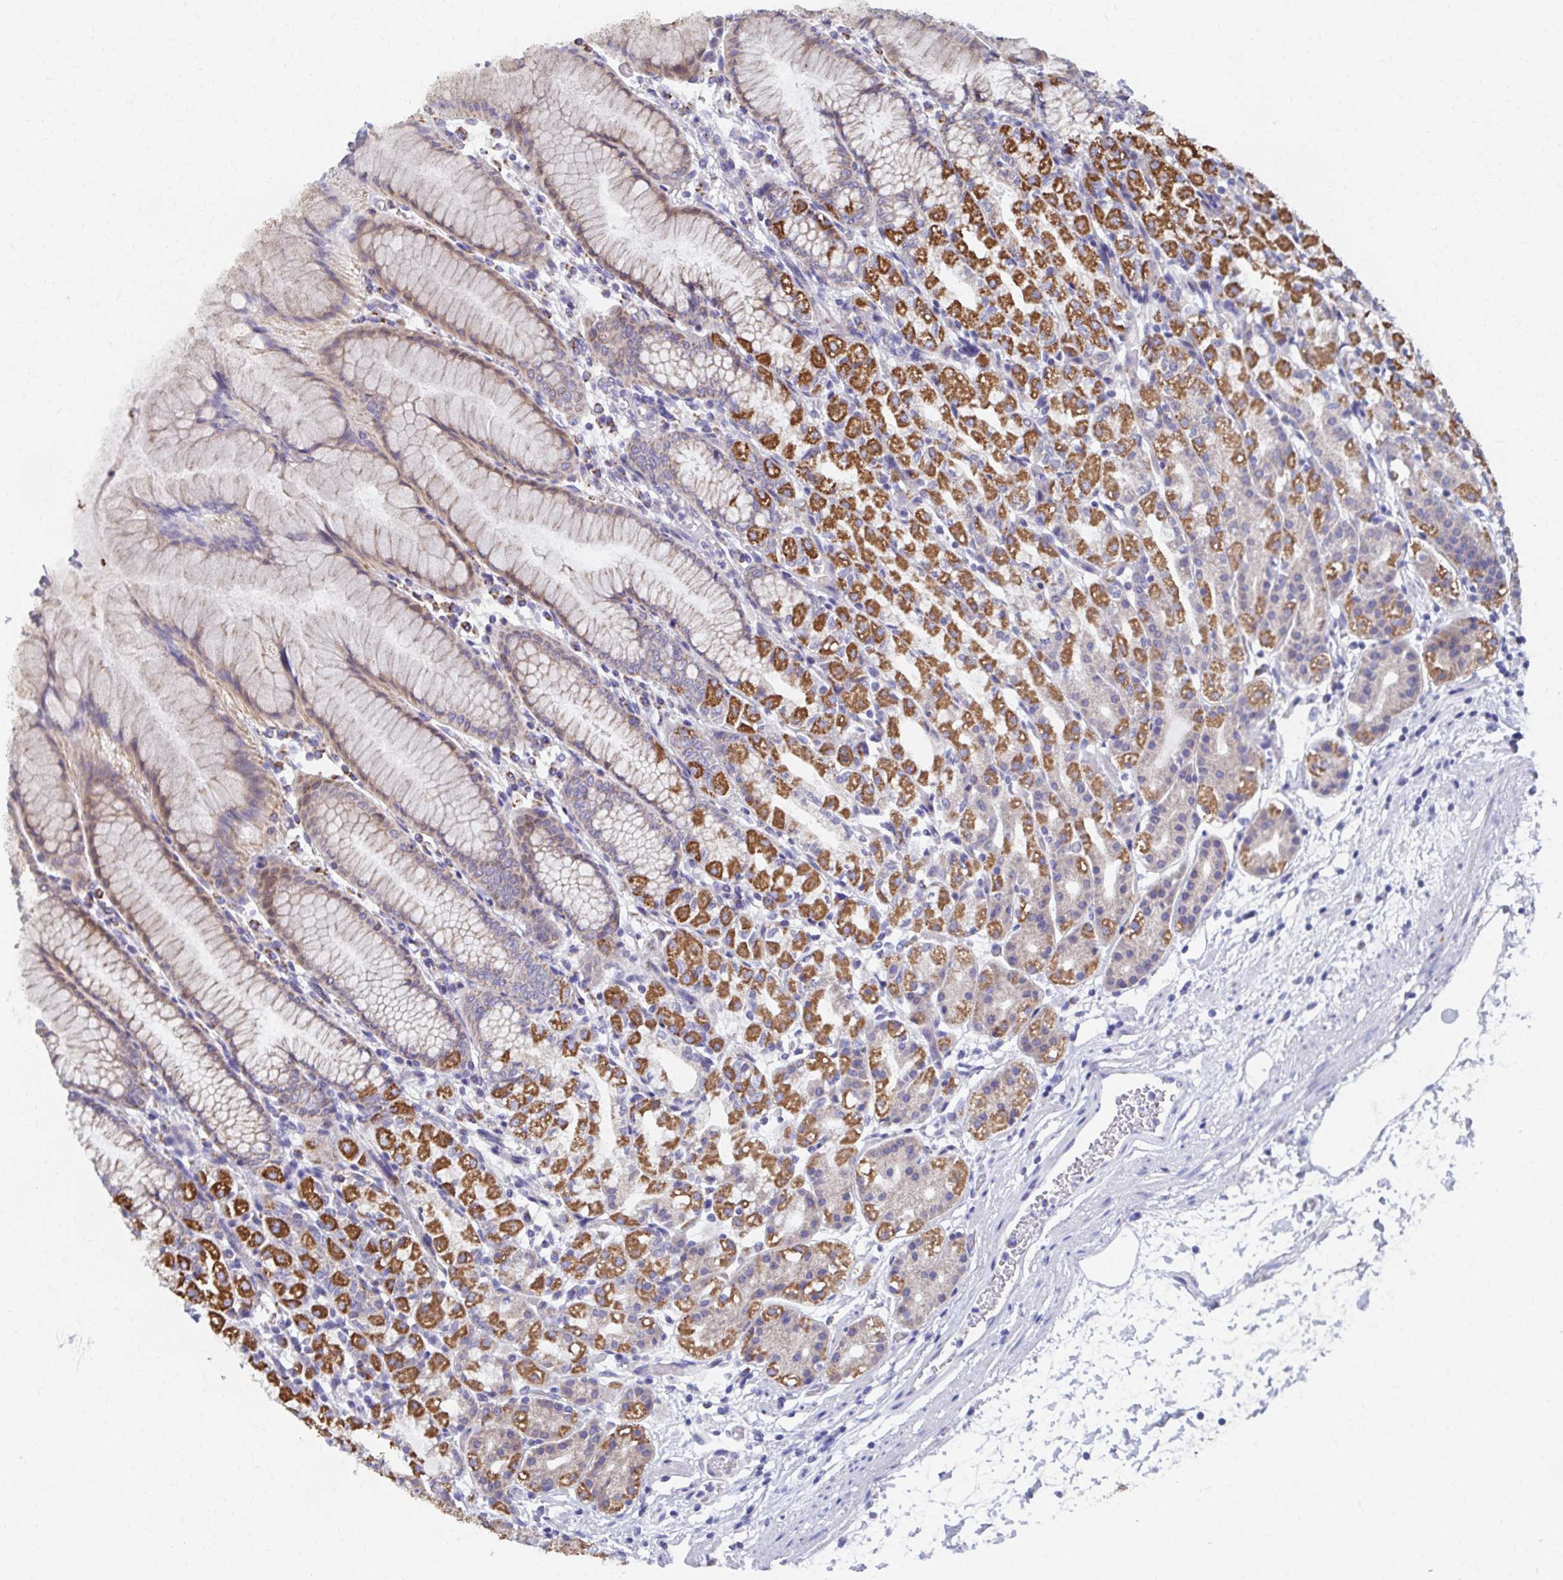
{"staining": {"intensity": "strong", "quantity": "25%-75%", "location": "cytoplasmic/membranous"}, "tissue": "stomach", "cell_type": "Glandular cells", "image_type": "normal", "snomed": [{"axis": "morphology", "description": "Normal tissue, NOS"}, {"axis": "topography", "description": "Stomach"}], "caption": "Immunohistochemistry (IHC) photomicrograph of benign human stomach stained for a protein (brown), which displays high levels of strong cytoplasmic/membranous expression in about 25%-75% of glandular cells.", "gene": "RCC1L", "patient": {"sex": "female", "age": 57}}